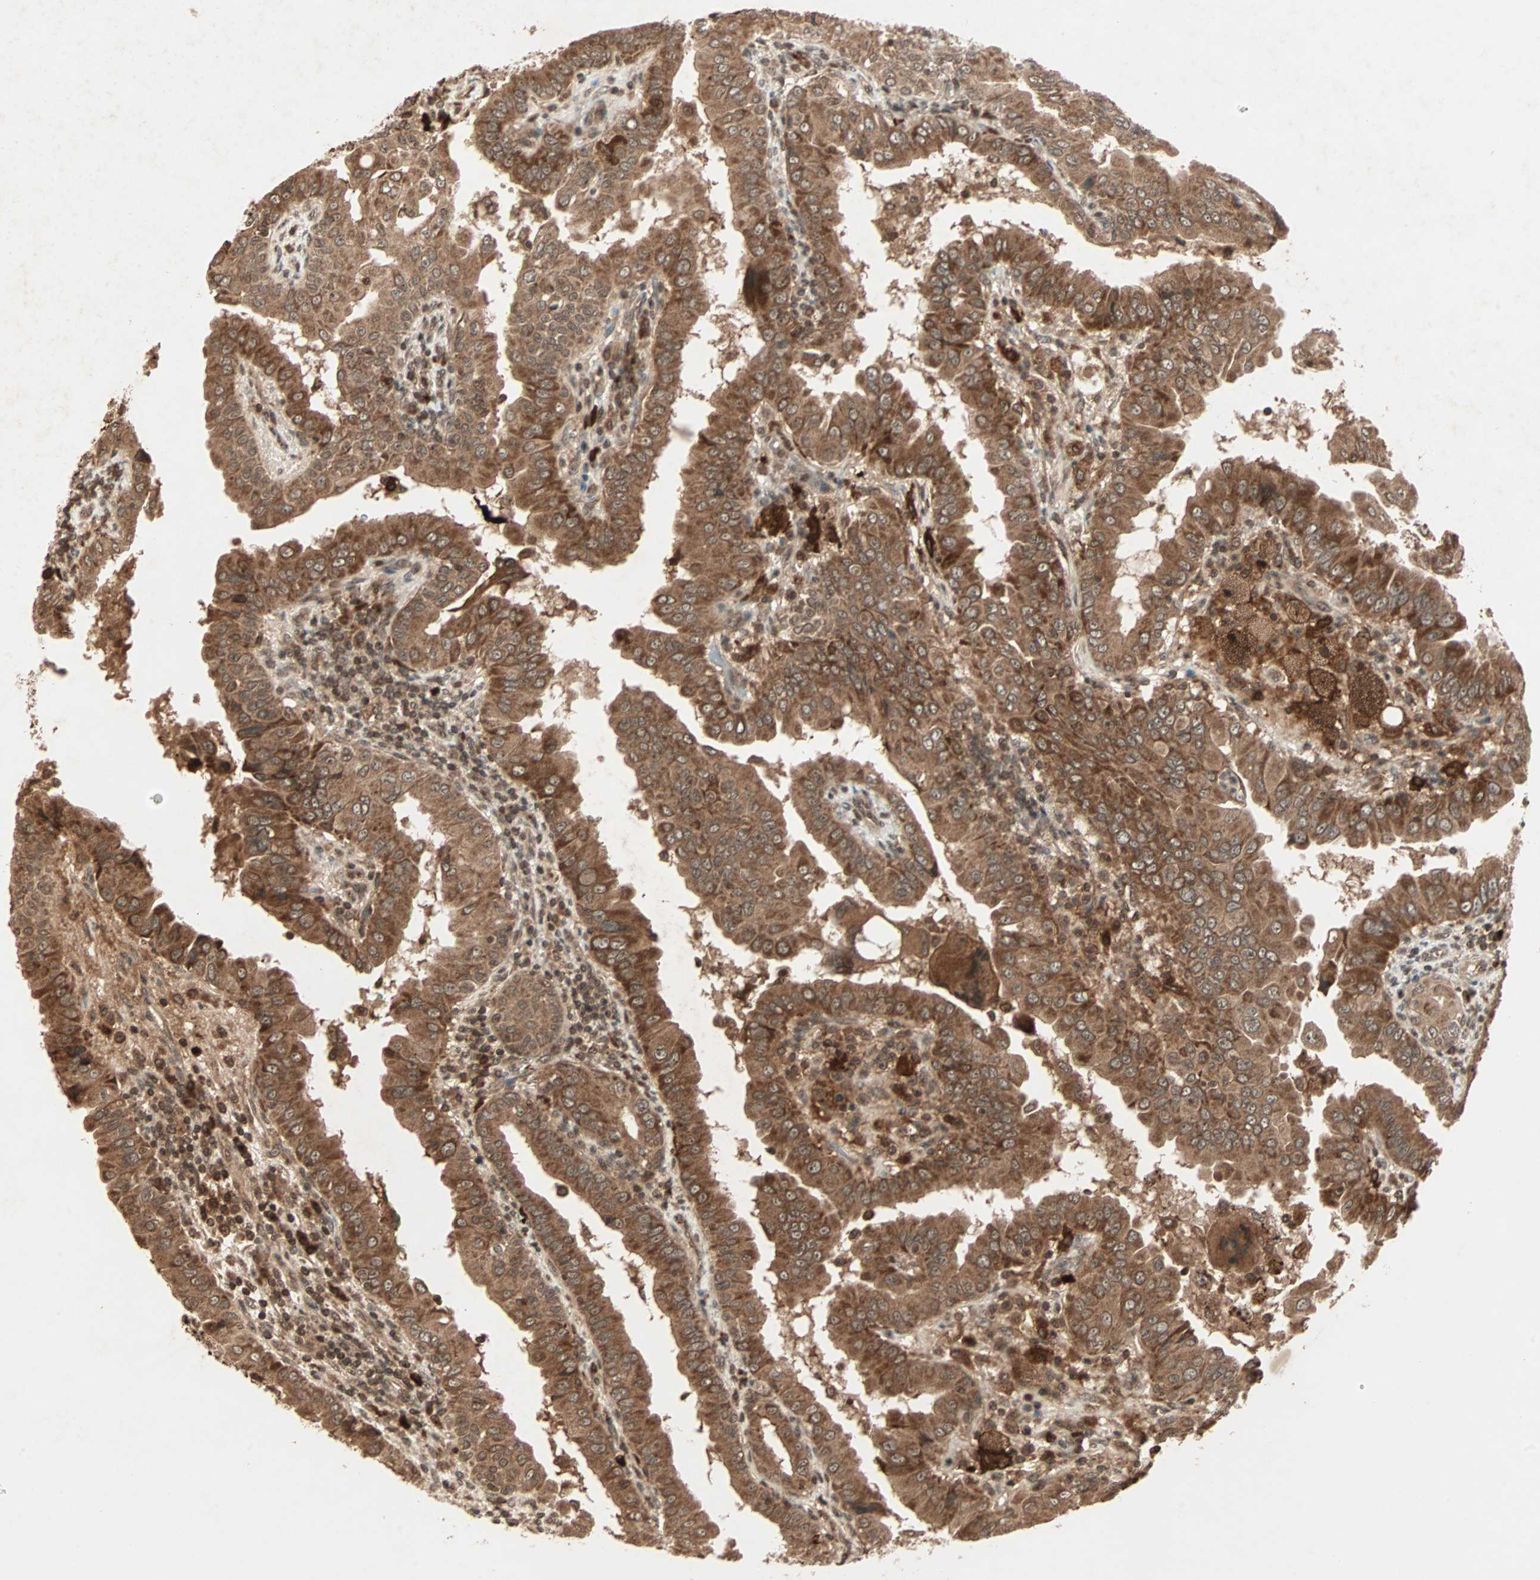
{"staining": {"intensity": "moderate", "quantity": ">75%", "location": "cytoplasmic/membranous"}, "tissue": "thyroid cancer", "cell_type": "Tumor cells", "image_type": "cancer", "snomed": [{"axis": "morphology", "description": "Papillary adenocarcinoma, NOS"}, {"axis": "topography", "description": "Thyroid gland"}], "caption": "Thyroid cancer was stained to show a protein in brown. There is medium levels of moderate cytoplasmic/membranous positivity in about >75% of tumor cells.", "gene": "RFFL", "patient": {"sex": "male", "age": 33}}